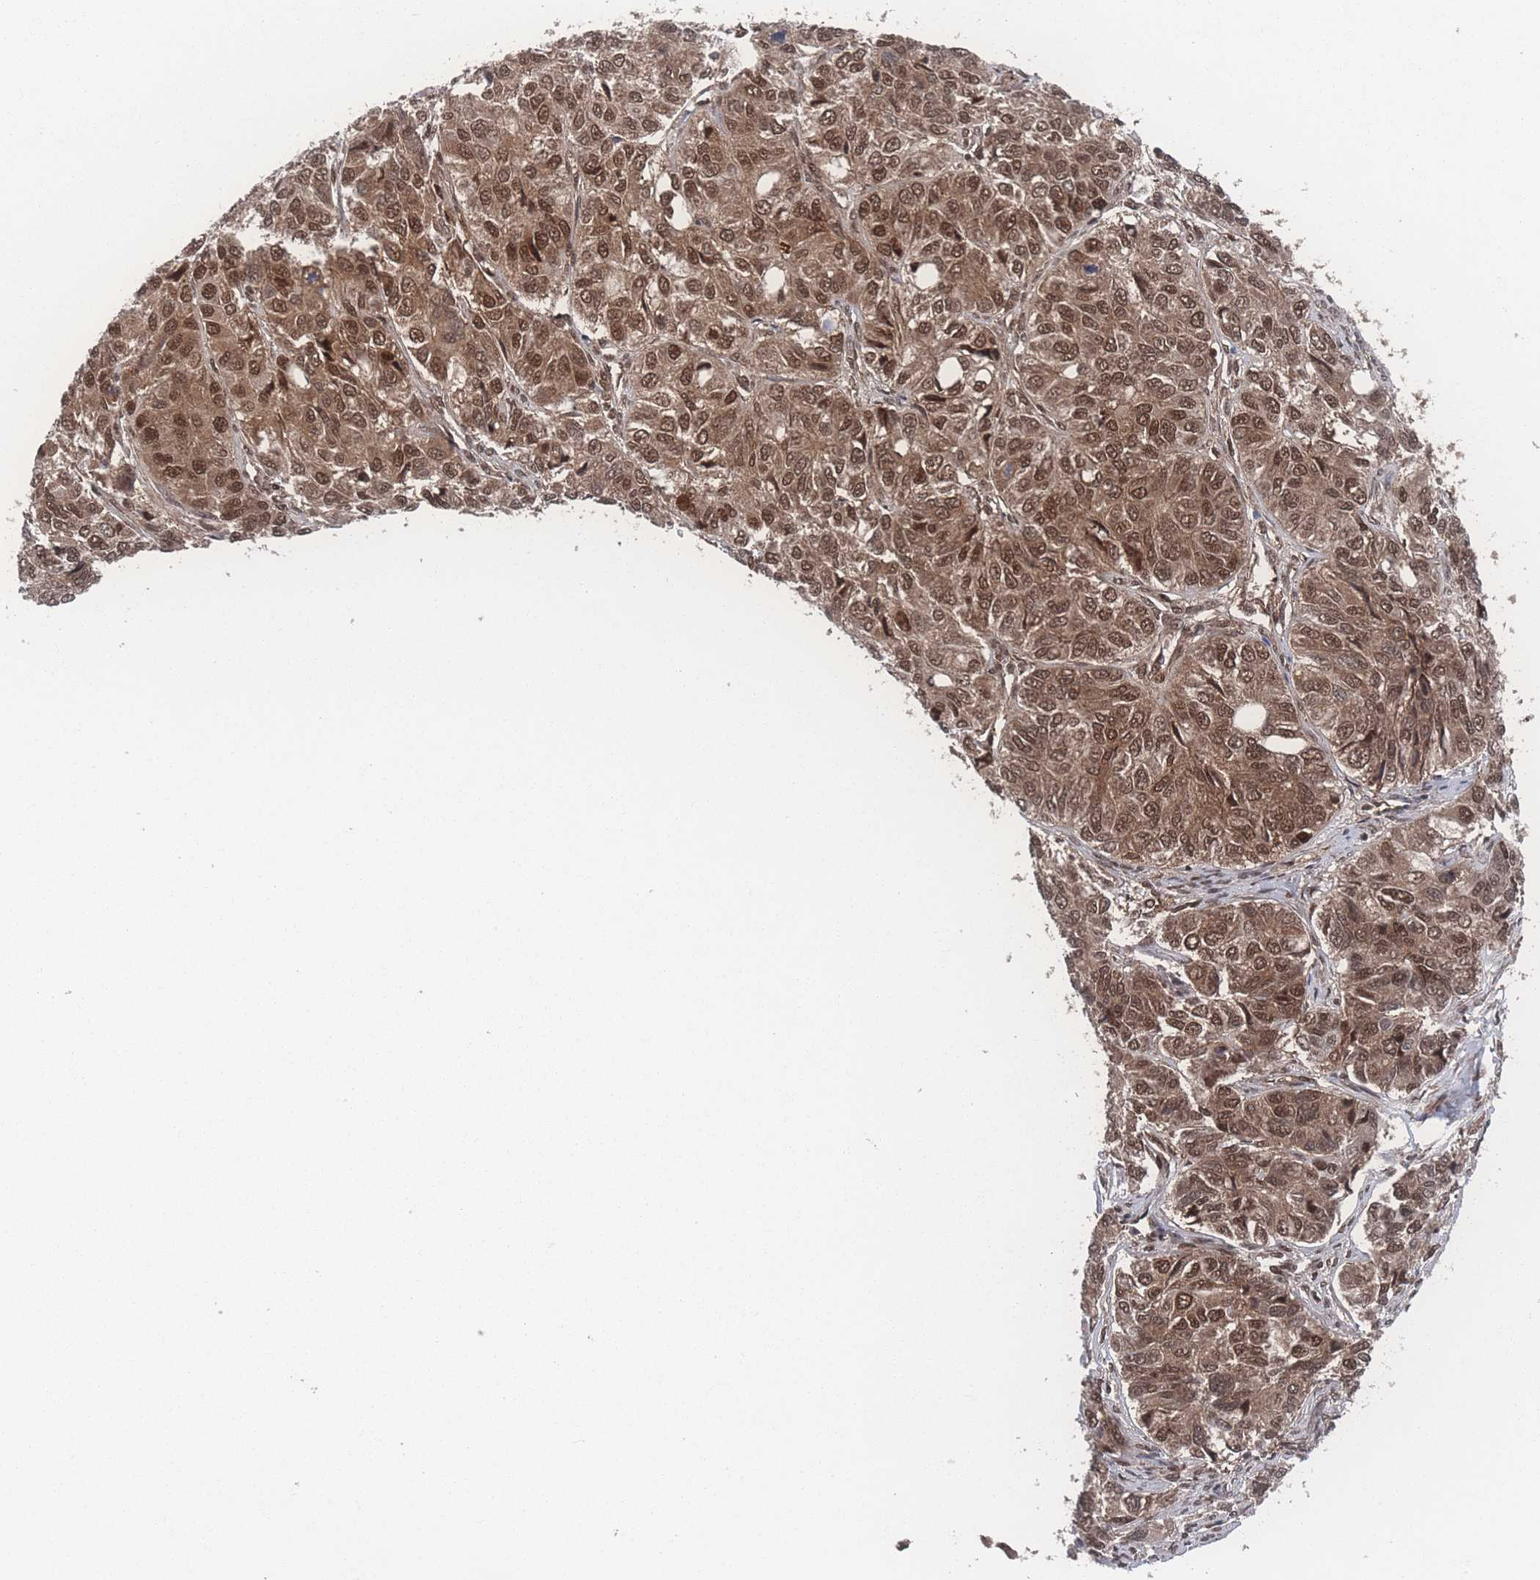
{"staining": {"intensity": "moderate", "quantity": ">75%", "location": "cytoplasmic/membranous,nuclear"}, "tissue": "ovarian cancer", "cell_type": "Tumor cells", "image_type": "cancer", "snomed": [{"axis": "morphology", "description": "Carcinoma, endometroid"}, {"axis": "topography", "description": "Ovary"}], "caption": "The image shows immunohistochemical staining of ovarian cancer. There is moderate cytoplasmic/membranous and nuclear positivity is seen in about >75% of tumor cells. (Stains: DAB in brown, nuclei in blue, Microscopy: brightfield microscopy at high magnification).", "gene": "PSMA1", "patient": {"sex": "female", "age": 51}}